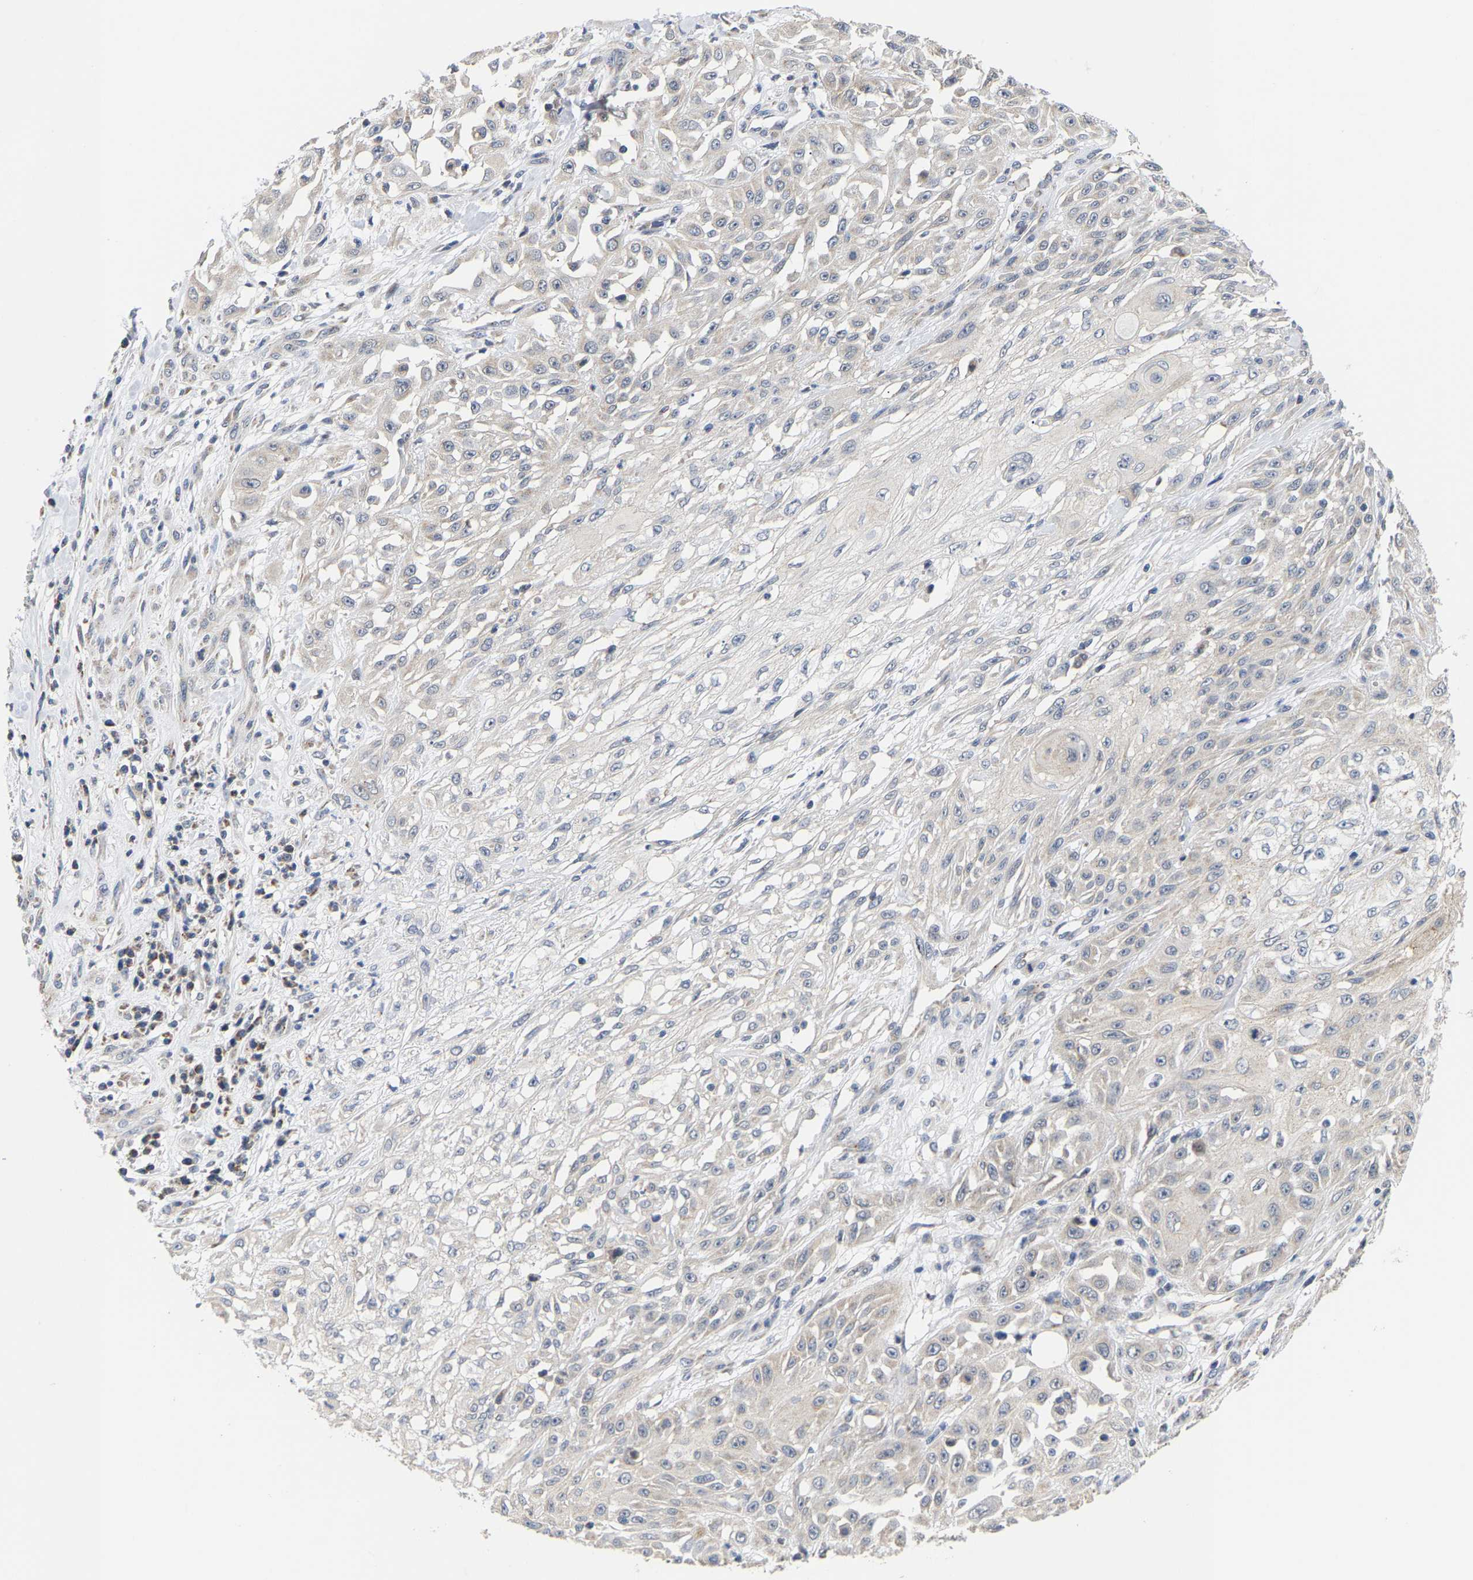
{"staining": {"intensity": "negative", "quantity": "none", "location": "none"}, "tissue": "skin cancer", "cell_type": "Tumor cells", "image_type": "cancer", "snomed": [{"axis": "morphology", "description": "Squamous cell carcinoma, NOS"}, {"axis": "morphology", "description": "Squamous cell carcinoma, metastatic, NOS"}, {"axis": "topography", "description": "Skin"}, {"axis": "topography", "description": "Lymph node"}], "caption": "Immunohistochemical staining of skin cancer (squamous cell carcinoma) exhibits no significant staining in tumor cells.", "gene": "PCNT", "patient": {"sex": "male", "age": 75}}